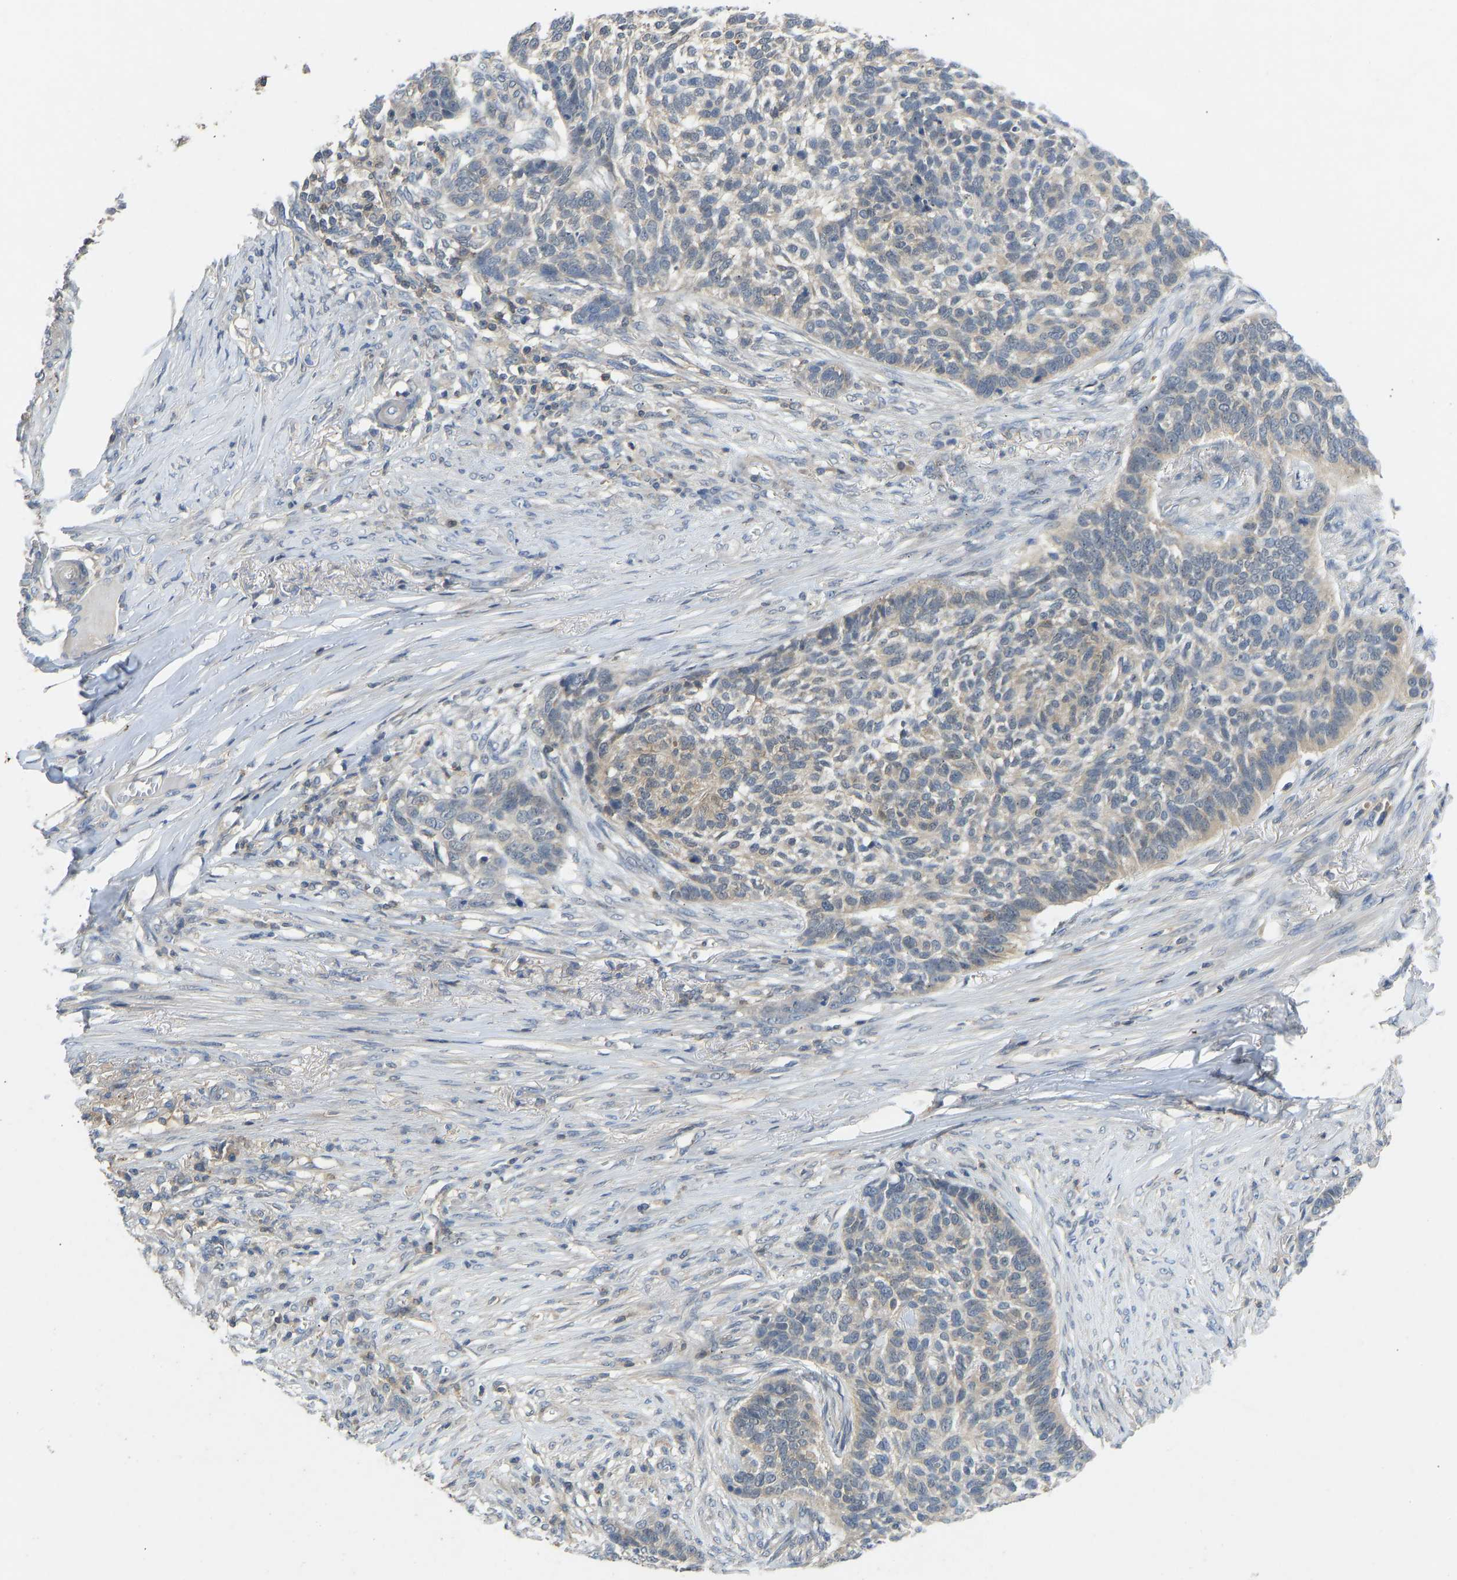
{"staining": {"intensity": "weak", "quantity": "<25%", "location": "cytoplasmic/membranous"}, "tissue": "skin cancer", "cell_type": "Tumor cells", "image_type": "cancer", "snomed": [{"axis": "morphology", "description": "Basal cell carcinoma"}, {"axis": "topography", "description": "Skin"}], "caption": "DAB (3,3'-diaminobenzidine) immunohistochemical staining of human basal cell carcinoma (skin) displays no significant positivity in tumor cells.", "gene": "NDRG3", "patient": {"sex": "male", "age": 85}}